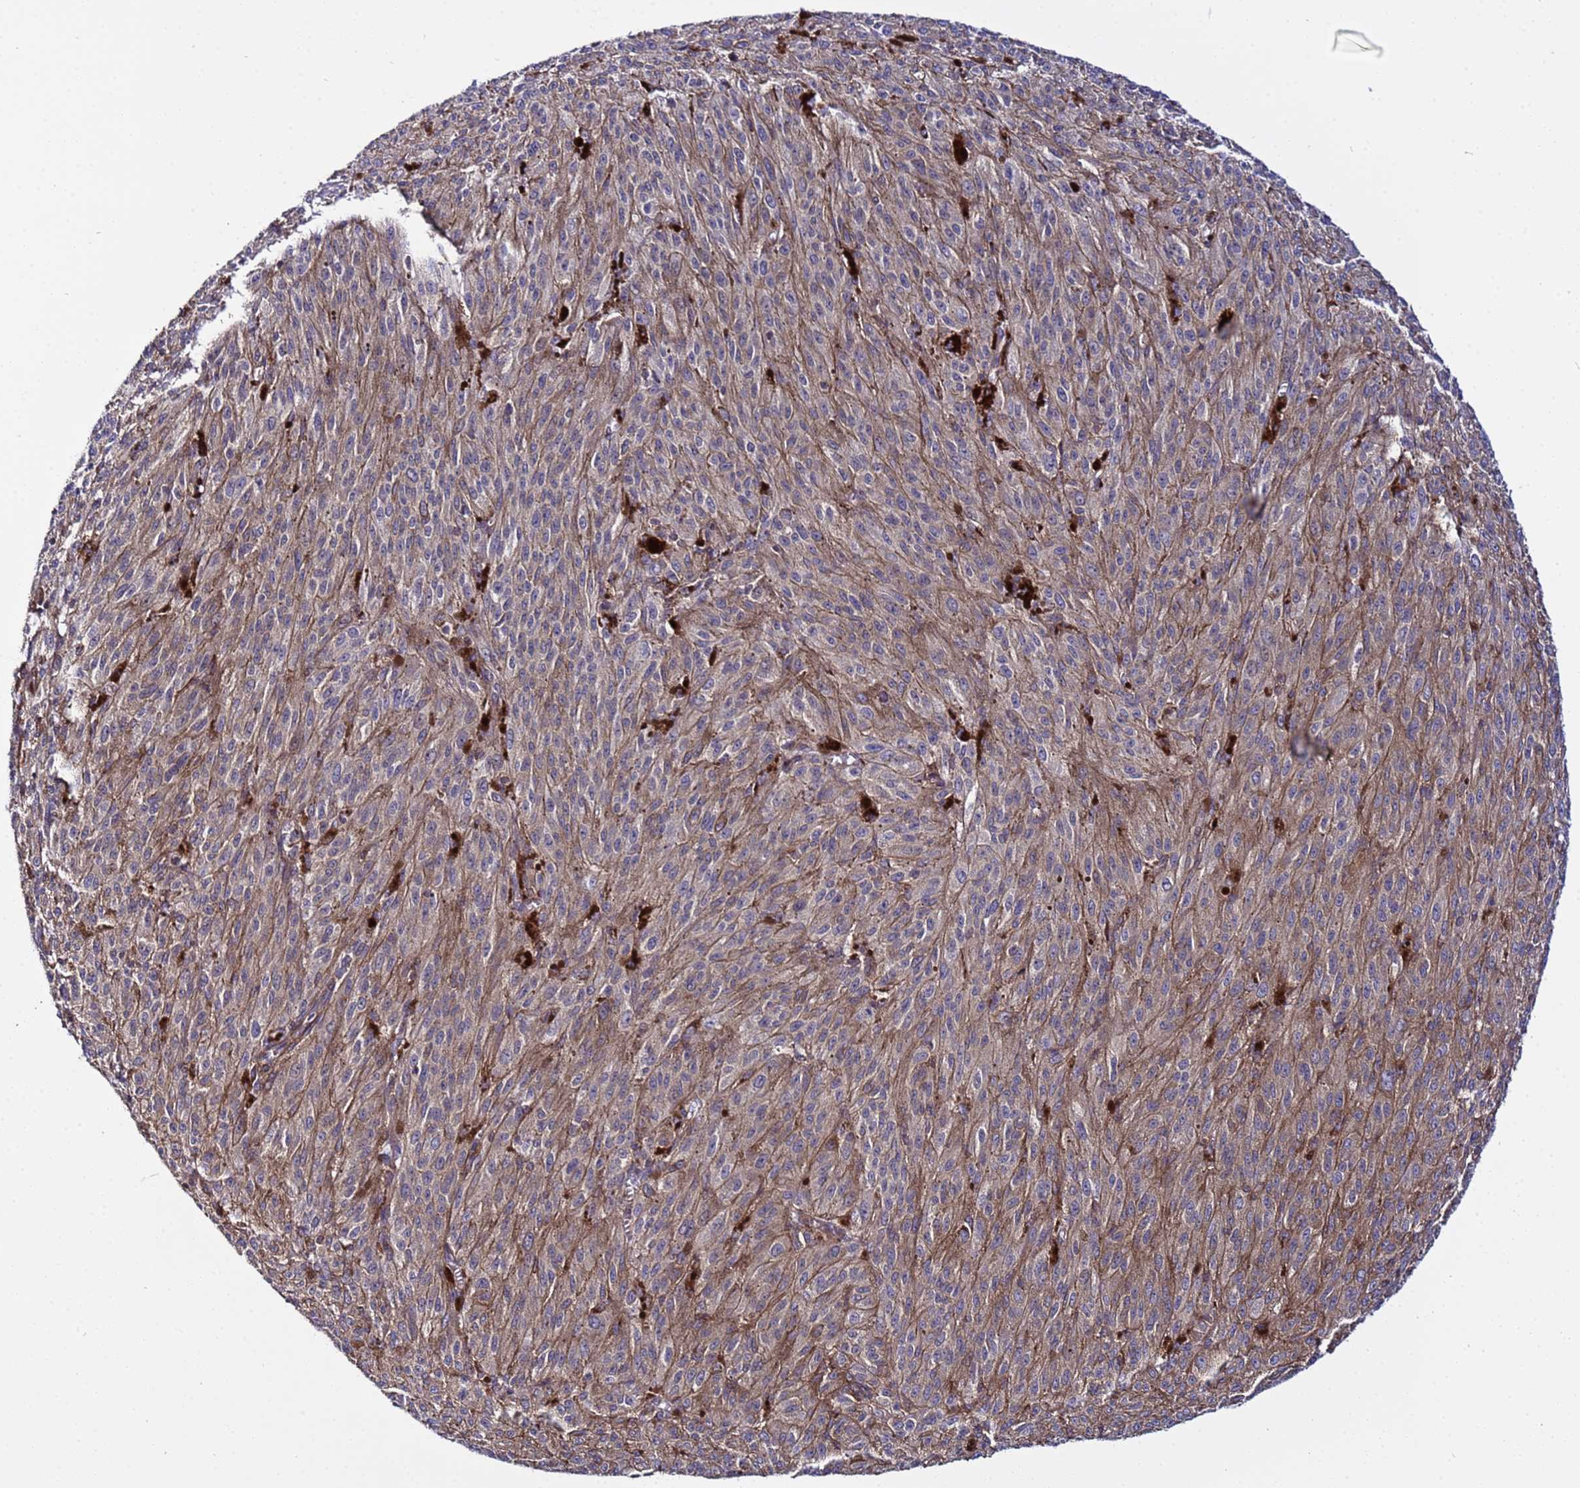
{"staining": {"intensity": "weak", "quantity": ">75%", "location": "cytoplasmic/membranous"}, "tissue": "melanoma", "cell_type": "Tumor cells", "image_type": "cancer", "snomed": [{"axis": "morphology", "description": "Malignant melanoma, NOS"}, {"axis": "topography", "description": "Skin"}], "caption": "Melanoma stained with immunohistochemistry (IHC) reveals weak cytoplasmic/membranous staining in about >75% of tumor cells. The staining was performed using DAB, with brown indicating positive protein expression. Nuclei are stained blue with hematoxylin.", "gene": "STK38", "patient": {"sex": "female", "age": 52}}